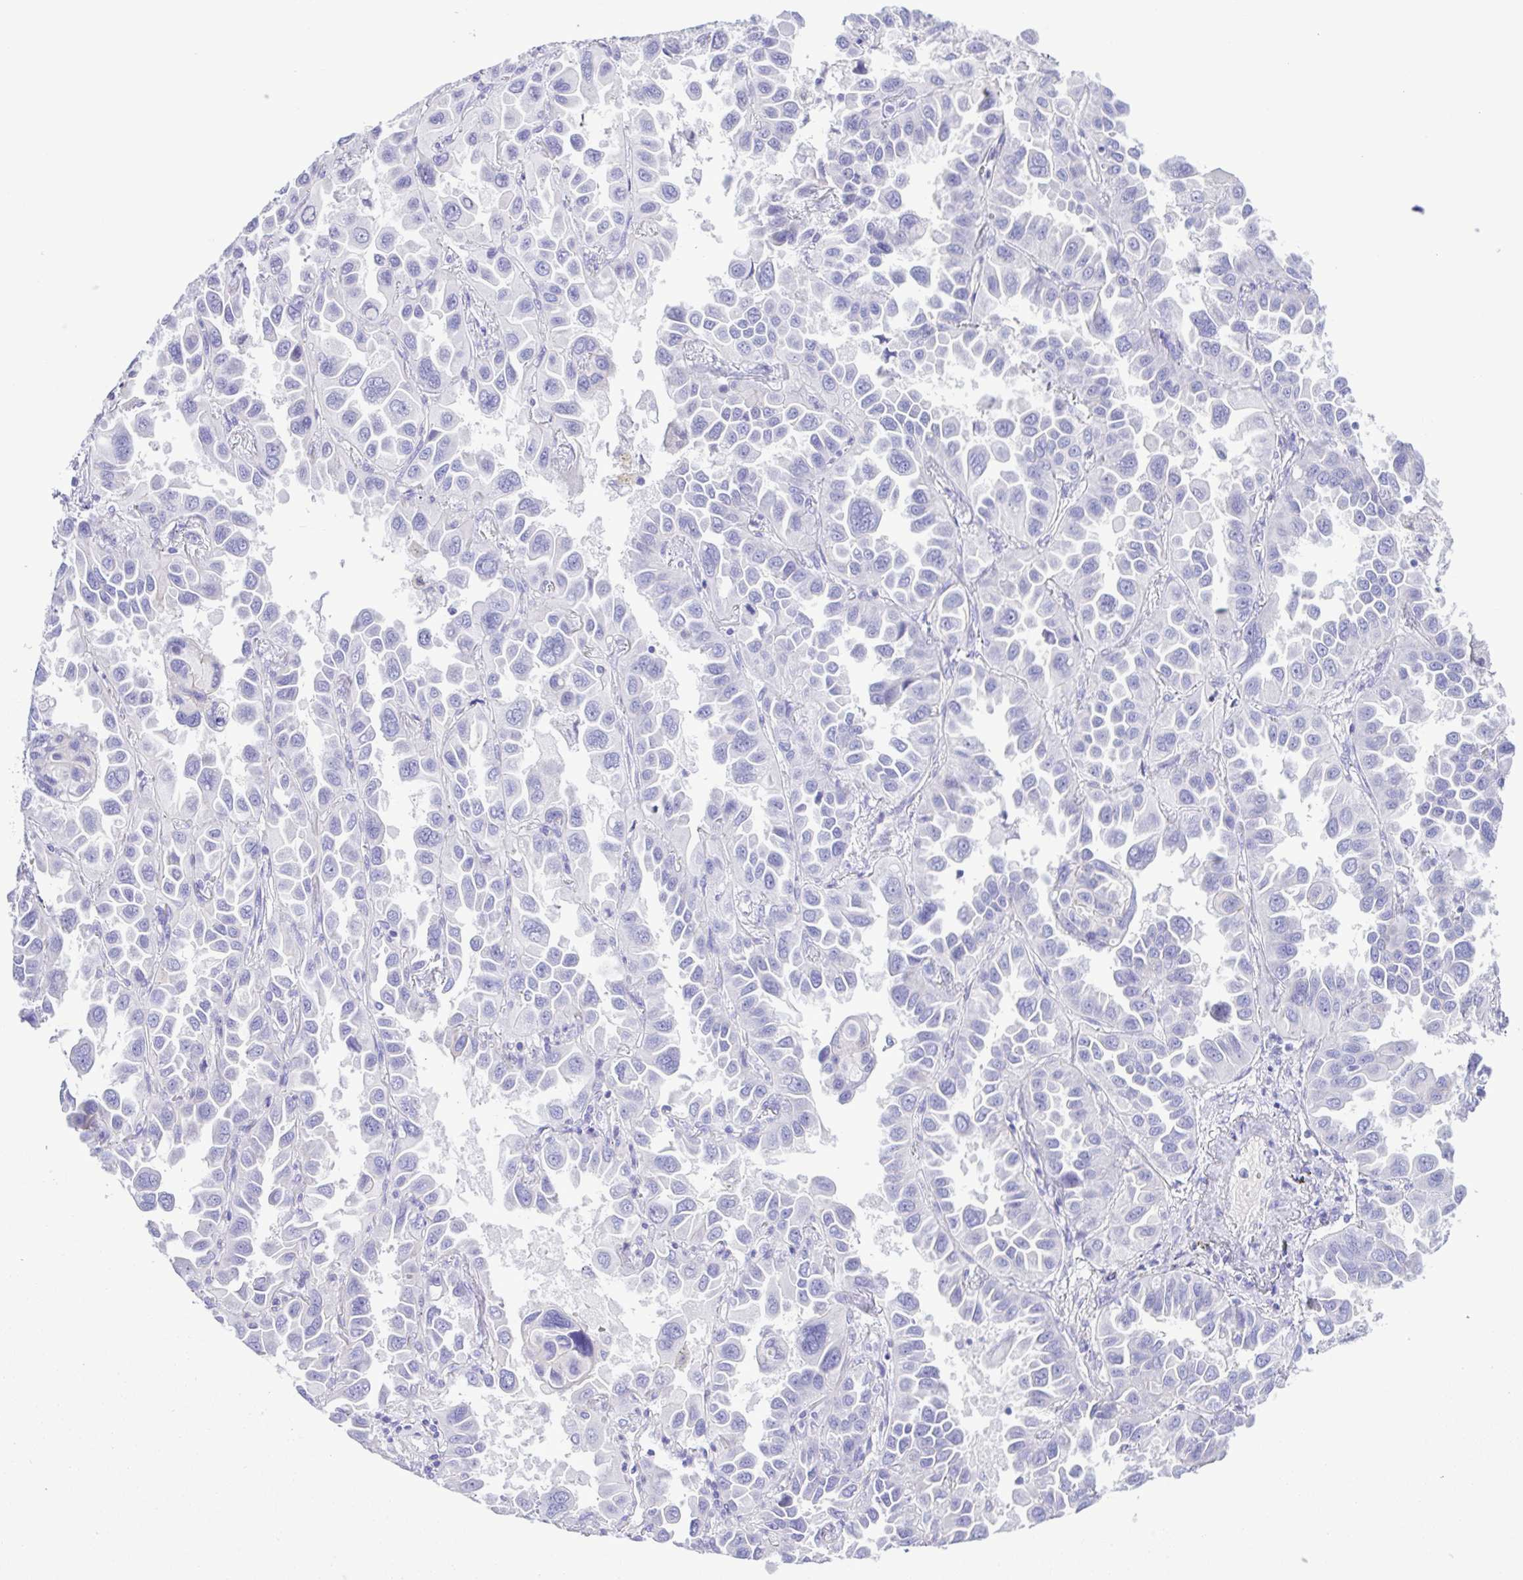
{"staining": {"intensity": "negative", "quantity": "none", "location": "none"}, "tissue": "lung cancer", "cell_type": "Tumor cells", "image_type": "cancer", "snomed": [{"axis": "morphology", "description": "Adenocarcinoma, NOS"}, {"axis": "topography", "description": "Lung"}], "caption": "Image shows no significant protein staining in tumor cells of lung cancer (adenocarcinoma). (Brightfield microscopy of DAB (3,3'-diaminobenzidine) immunohistochemistry (IHC) at high magnification).", "gene": "CYP11A1", "patient": {"sex": "male", "age": 64}}